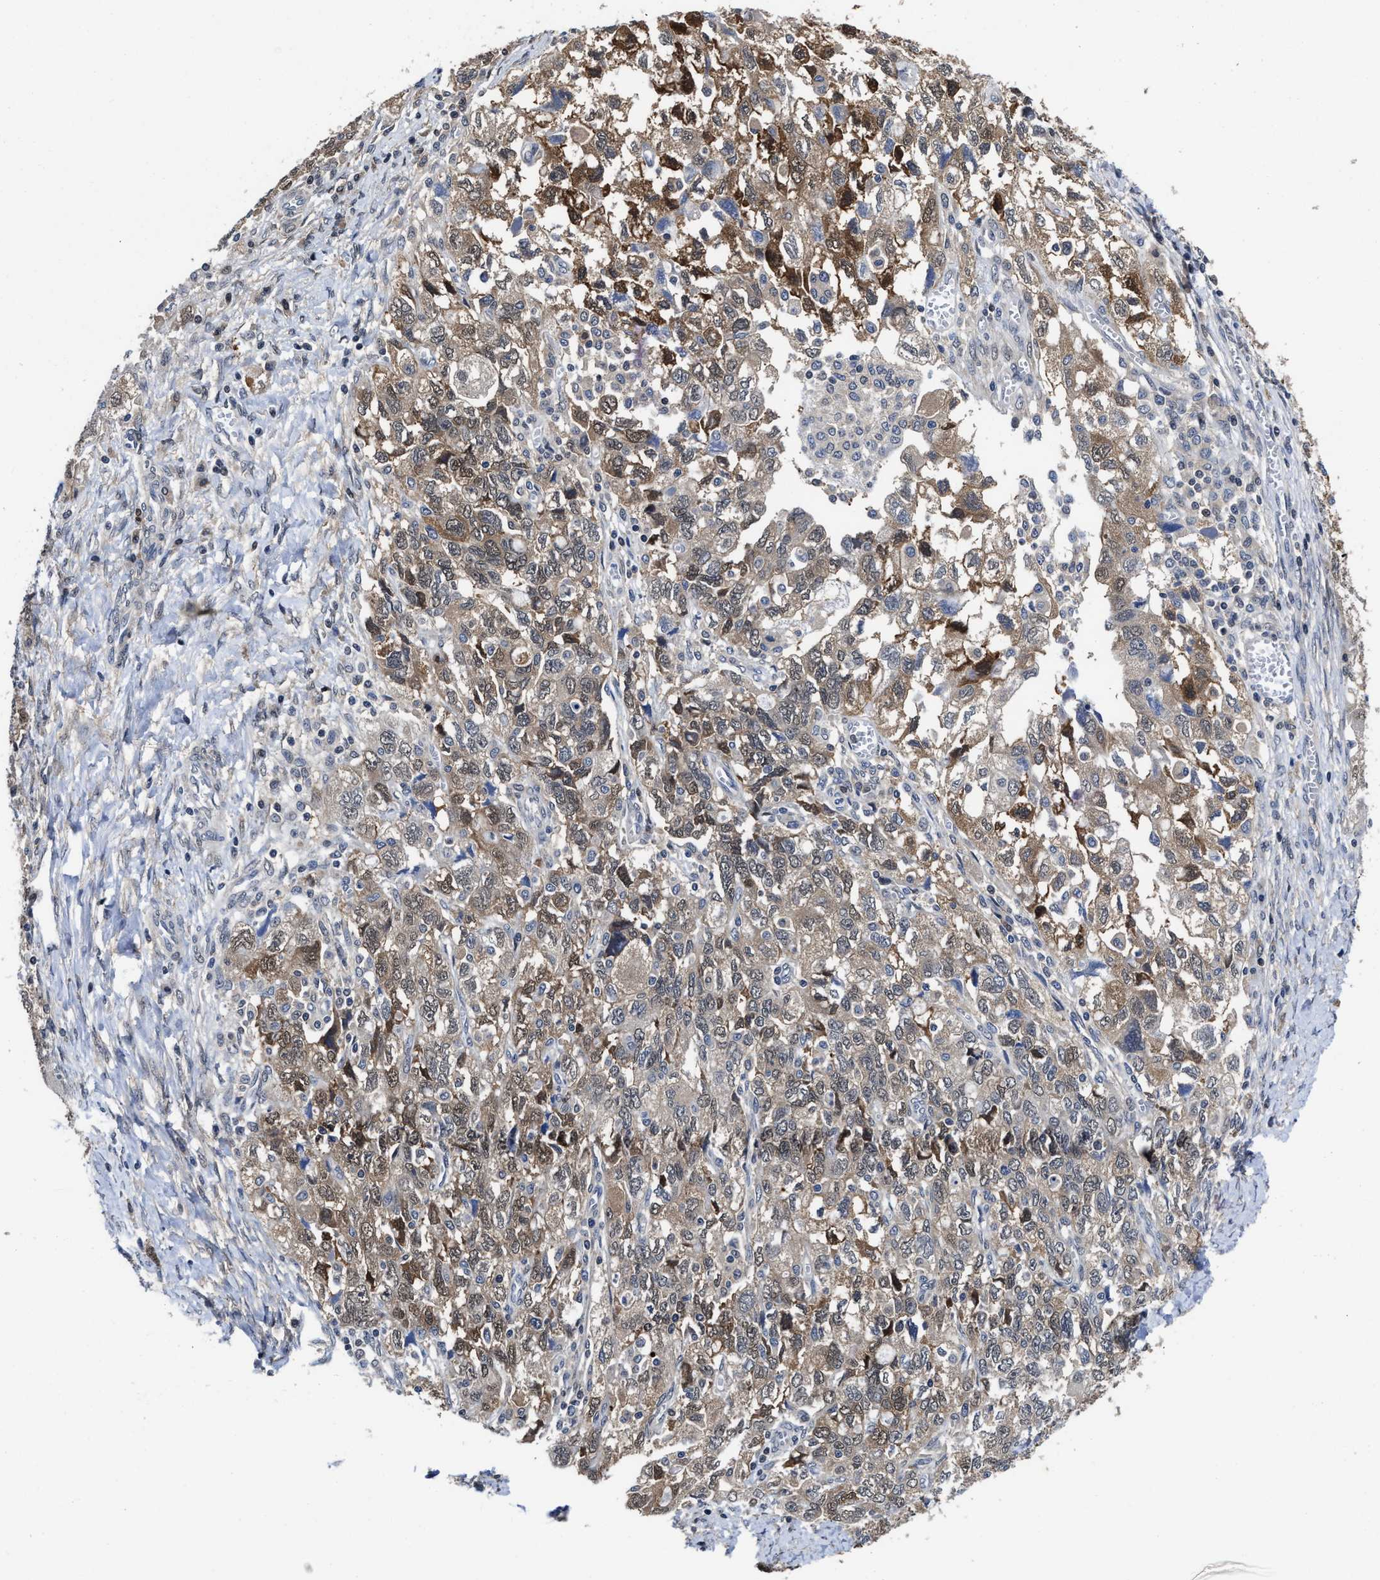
{"staining": {"intensity": "moderate", "quantity": ">75%", "location": "cytoplasmic/membranous"}, "tissue": "ovarian cancer", "cell_type": "Tumor cells", "image_type": "cancer", "snomed": [{"axis": "morphology", "description": "Carcinoma, NOS"}, {"axis": "morphology", "description": "Cystadenocarcinoma, serous, NOS"}, {"axis": "topography", "description": "Ovary"}], "caption": "Tumor cells exhibit moderate cytoplasmic/membranous positivity in about >75% of cells in ovarian cancer (carcinoma).", "gene": "KIF12", "patient": {"sex": "female", "age": 69}}